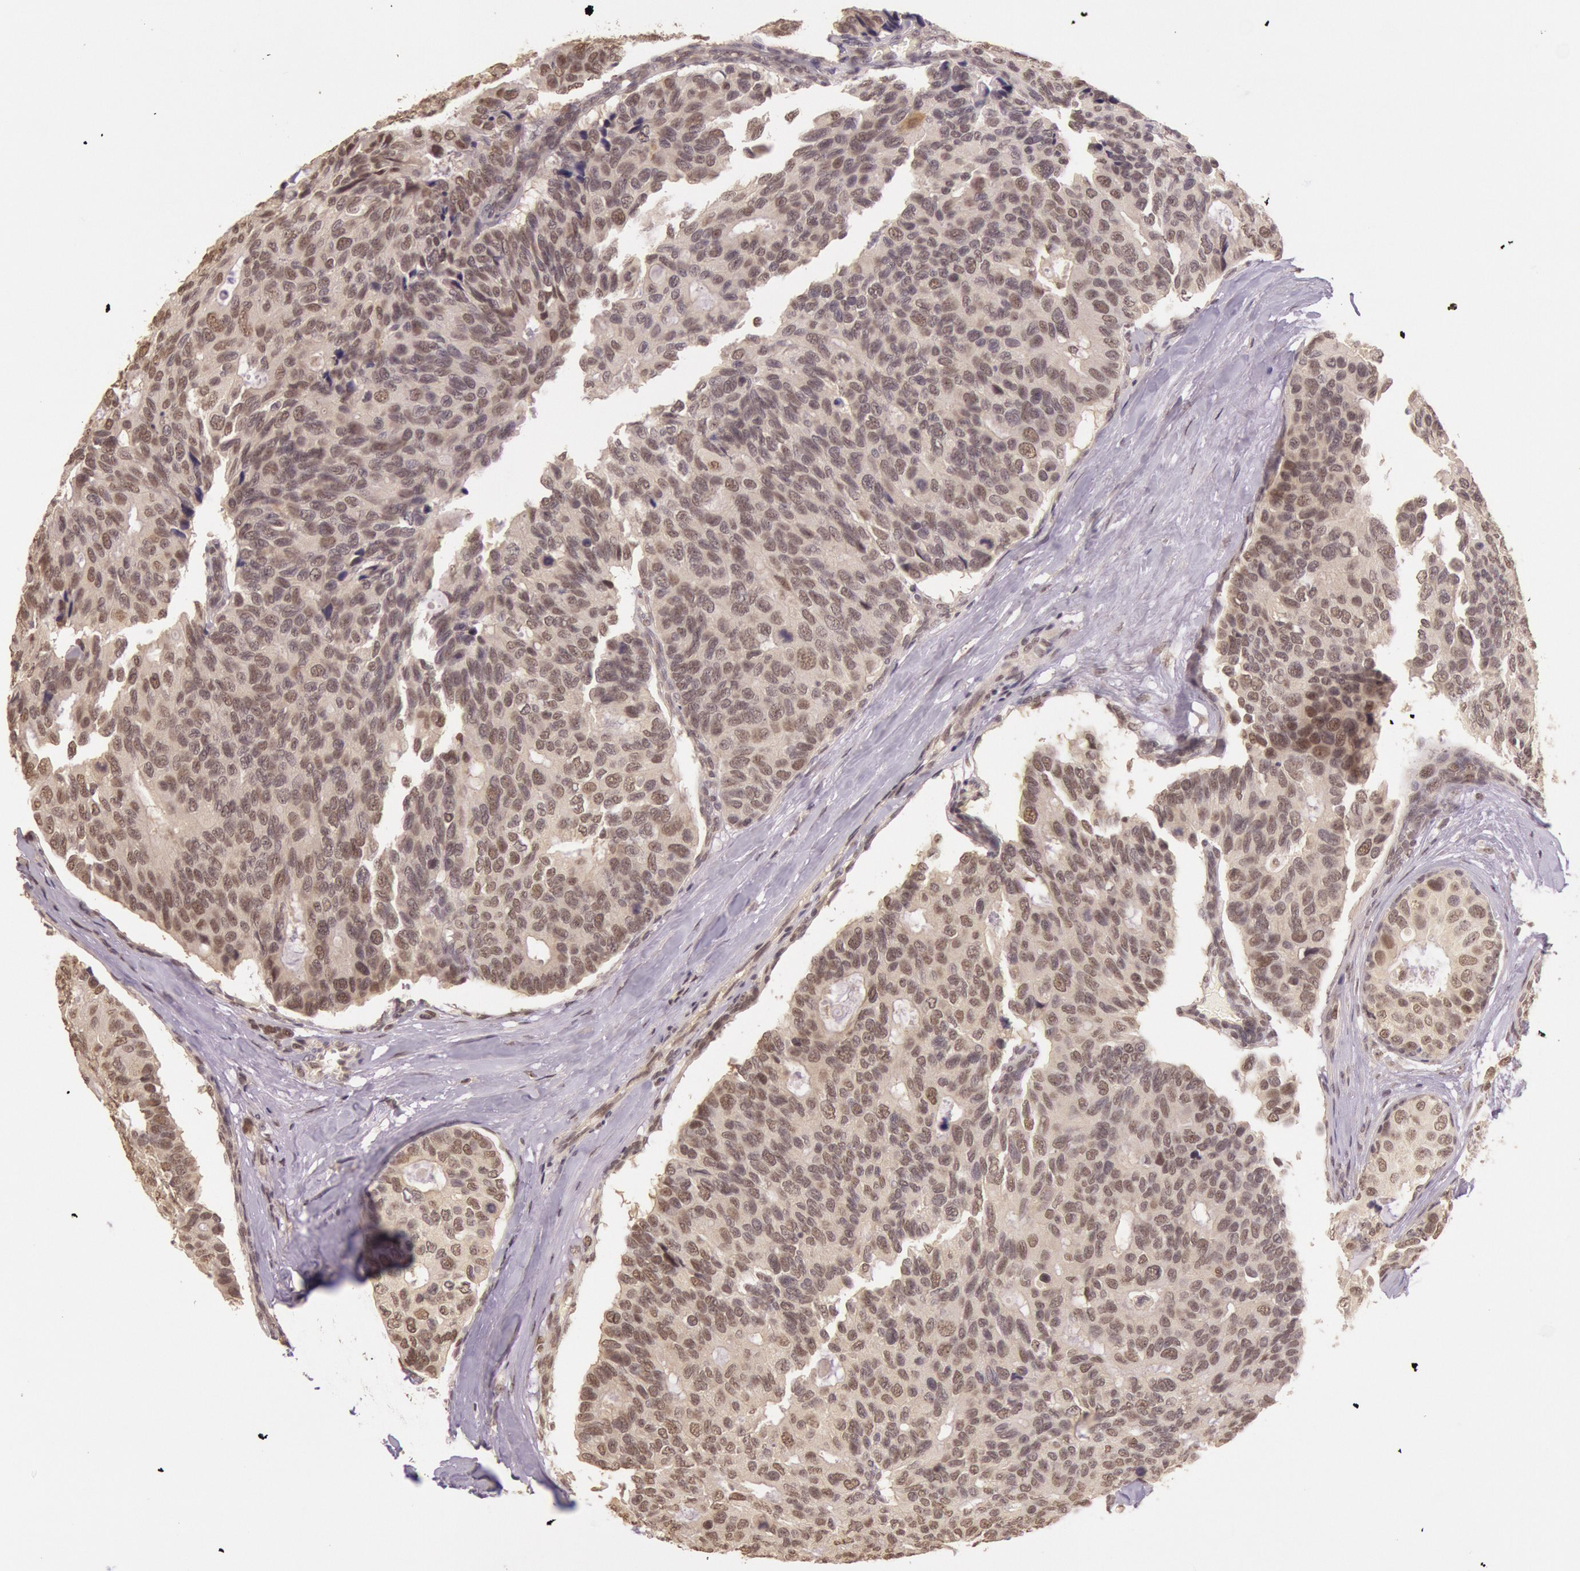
{"staining": {"intensity": "moderate", "quantity": "25%-75%", "location": "cytoplasmic/membranous"}, "tissue": "breast cancer", "cell_type": "Tumor cells", "image_type": "cancer", "snomed": [{"axis": "morphology", "description": "Duct carcinoma"}, {"axis": "topography", "description": "Breast"}], "caption": "Immunohistochemical staining of breast intraductal carcinoma reveals medium levels of moderate cytoplasmic/membranous protein expression in about 25%-75% of tumor cells.", "gene": "RTL10", "patient": {"sex": "female", "age": 69}}